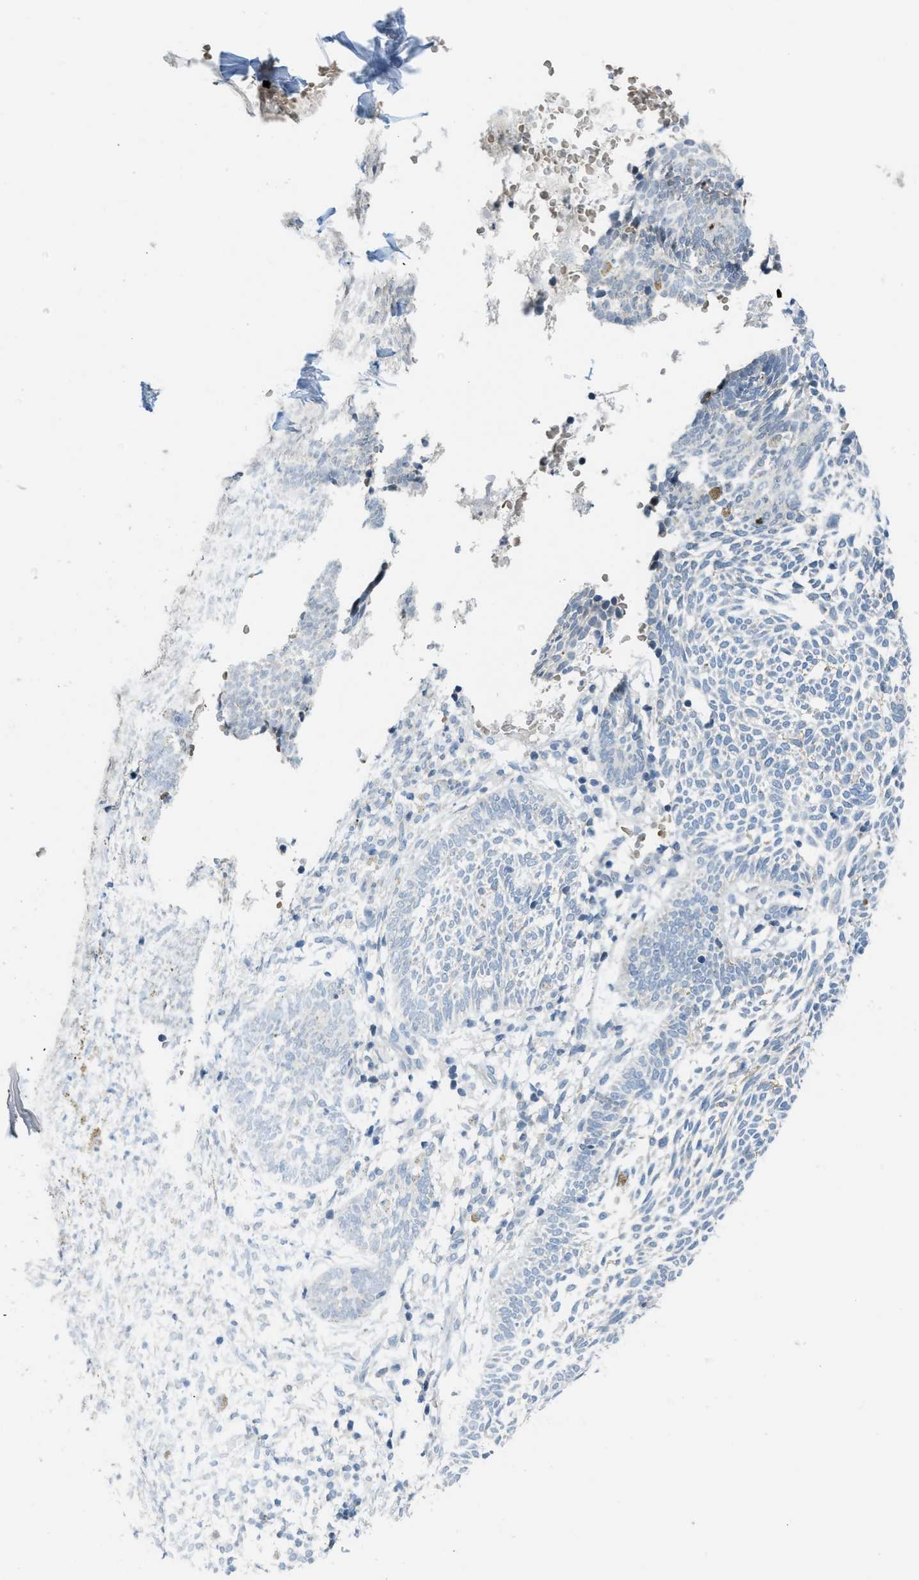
{"staining": {"intensity": "negative", "quantity": "none", "location": "none"}, "tissue": "skin cancer", "cell_type": "Tumor cells", "image_type": "cancer", "snomed": [{"axis": "morphology", "description": "Normal tissue, NOS"}, {"axis": "morphology", "description": "Basal cell carcinoma"}, {"axis": "topography", "description": "Skin"}], "caption": "Immunohistochemical staining of human basal cell carcinoma (skin) shows no significant expression in tumor cells.", "gene": "TXNDC2", "patient": {"sex": "male", "age": 87}}